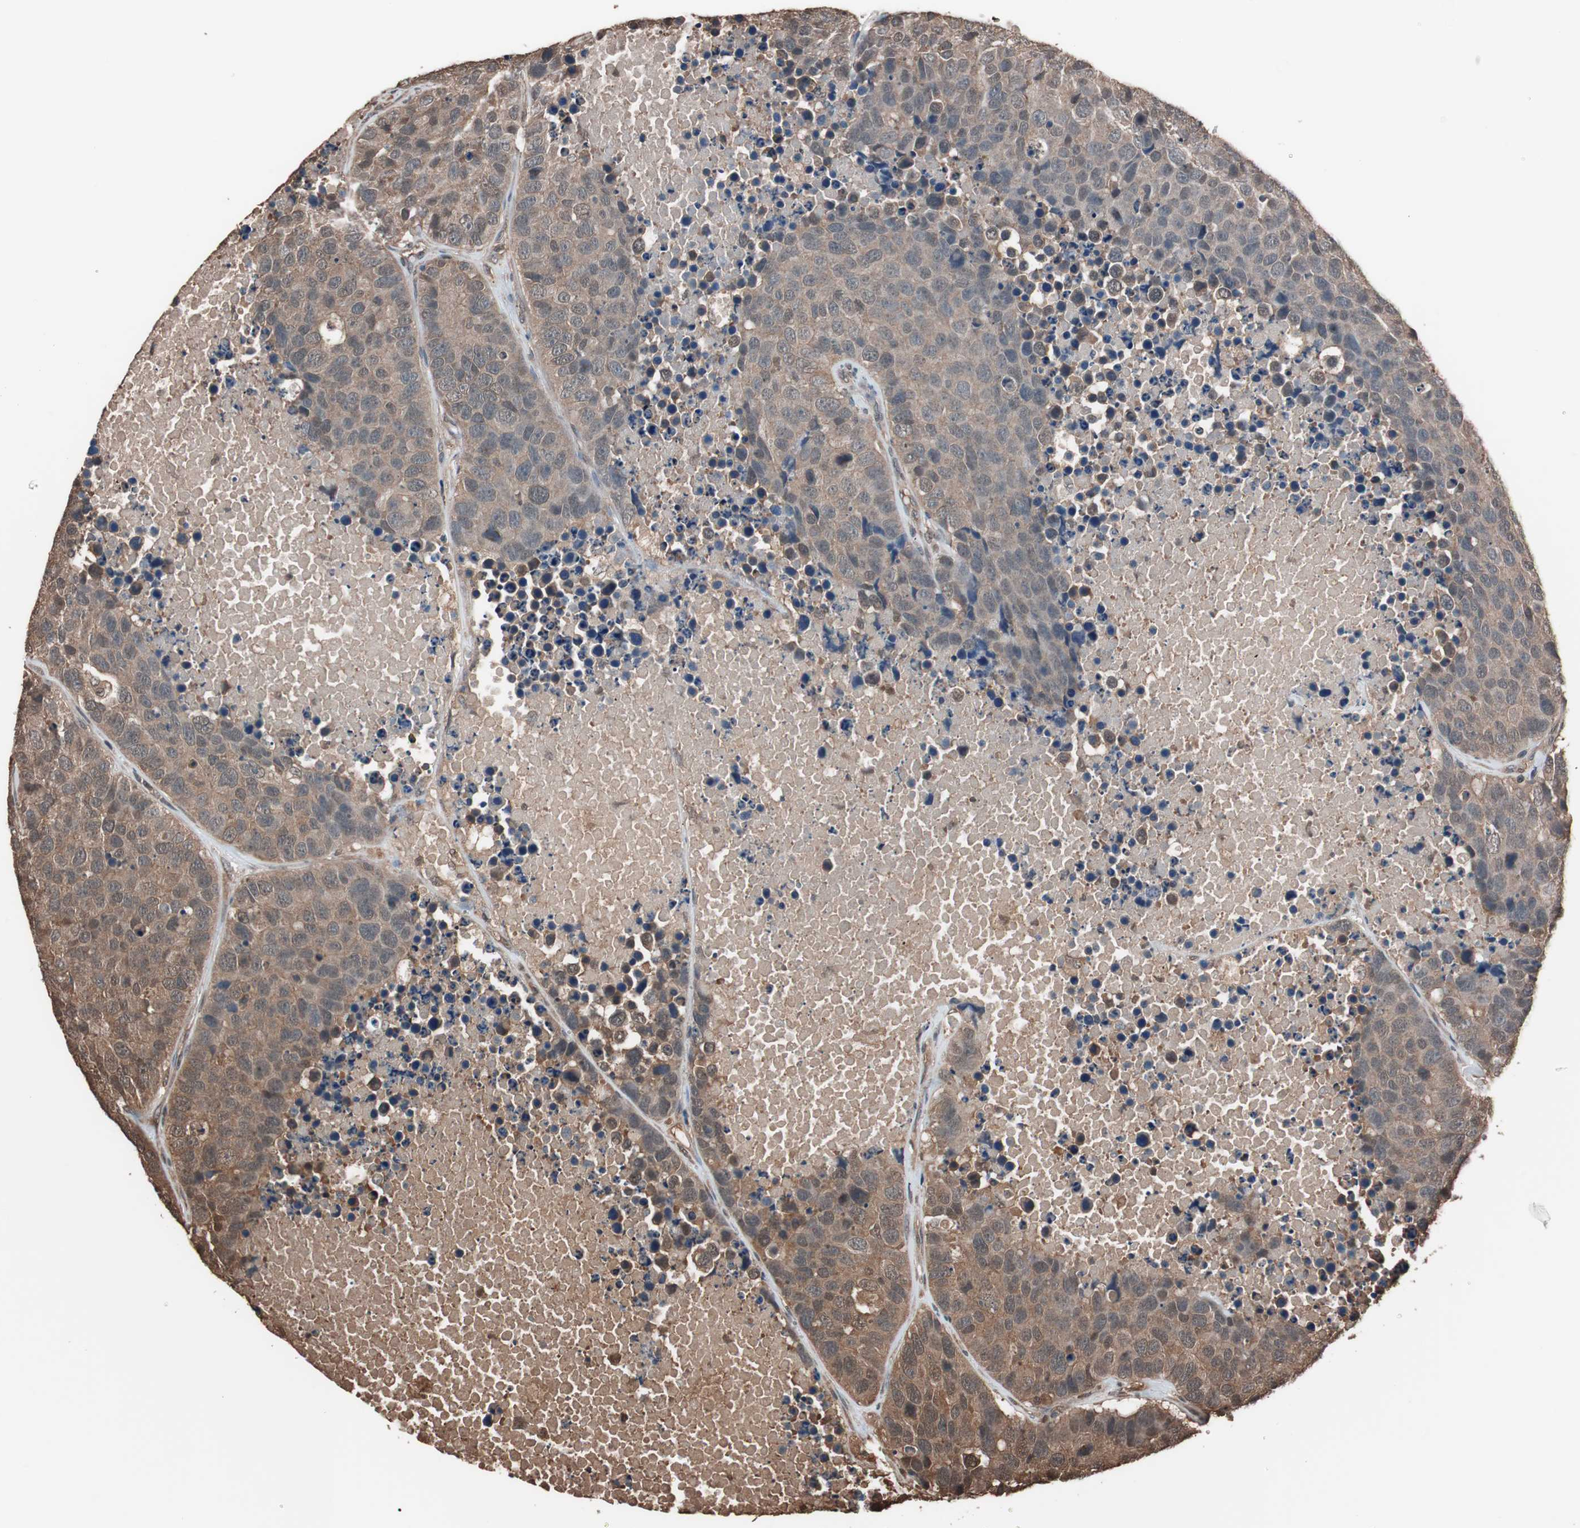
{"staining": {"intensity": "moderate", "quantity": ">75%", "location": "cytoplasmic/membranous"}, "tissue": "carcinoid", "cell_type": "Tumor cells", "image_type": "cancer", "snomed": [{"axis": "morphology", "description": "Carcinoid, malignant, NOS"}, {"axis": "topography", "description": "Lung"}], "caption": "Immunohistochemical staining of carcinoid (malignant) demonstrates moderate cytoplasmic/membranous protein staining in approximately >75% of tumor cells.", "gene": "CALM2", "patient": {"sex": "male", "age": 60}}